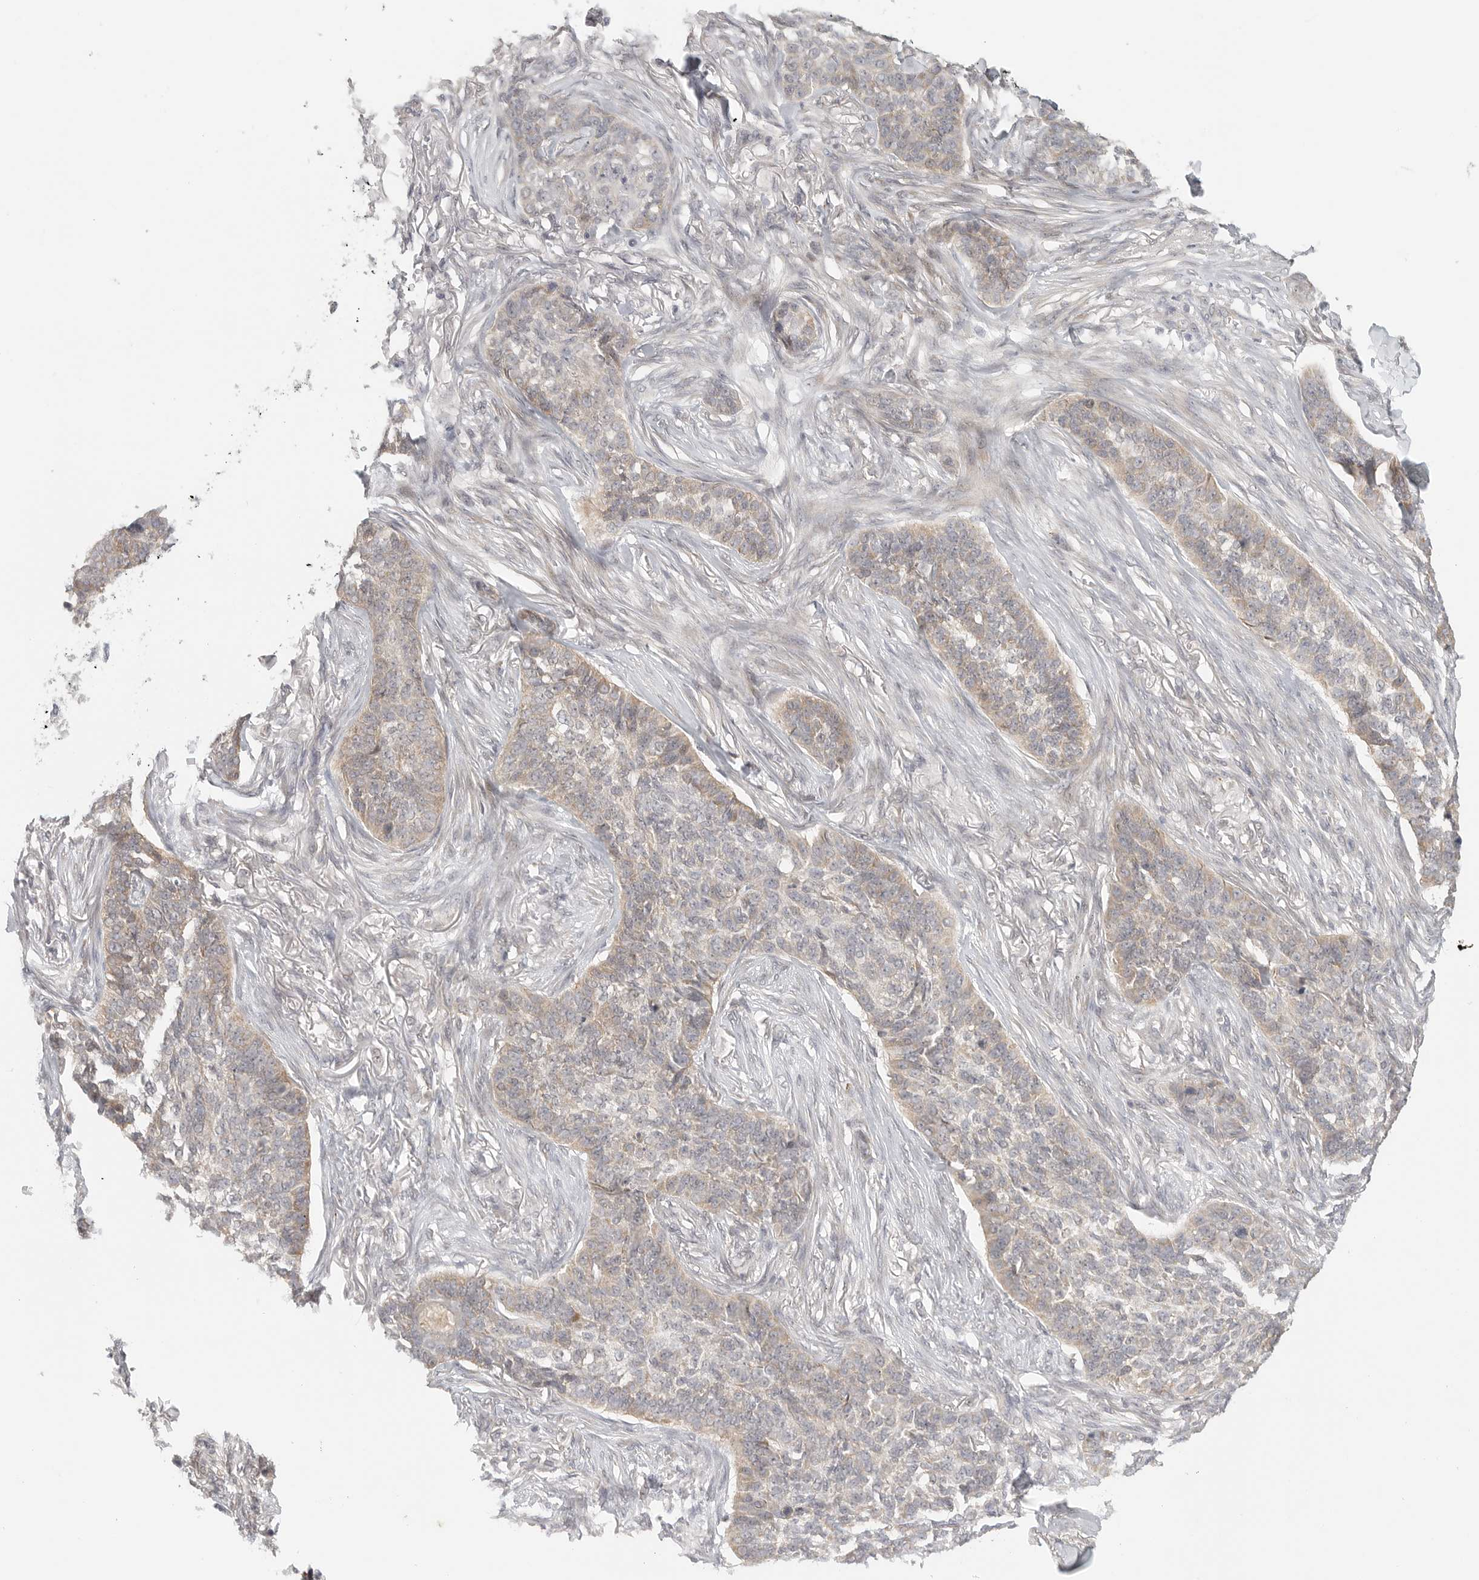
{"staining": {"intensity": "weak", "quantity": "25%-75%", "location": "cytoplasmic/membranous"}, "tissue": "skin cancer", "cell_type": "Tumor cells", "image_type": "cancer", "snomed": [{"axis": "morphology", "description": "Basal cell carcinoma"}, {"axis": "topography", "description": "Skin"}], "caption": "Tumor cells show low levels of weak cytoplasmic/membranous expression in approximately 25%-75% of cells in human skin basal cell carcinoma.", "gene": "HDAC6", "patient": {"sex": "male", "age": 85}}